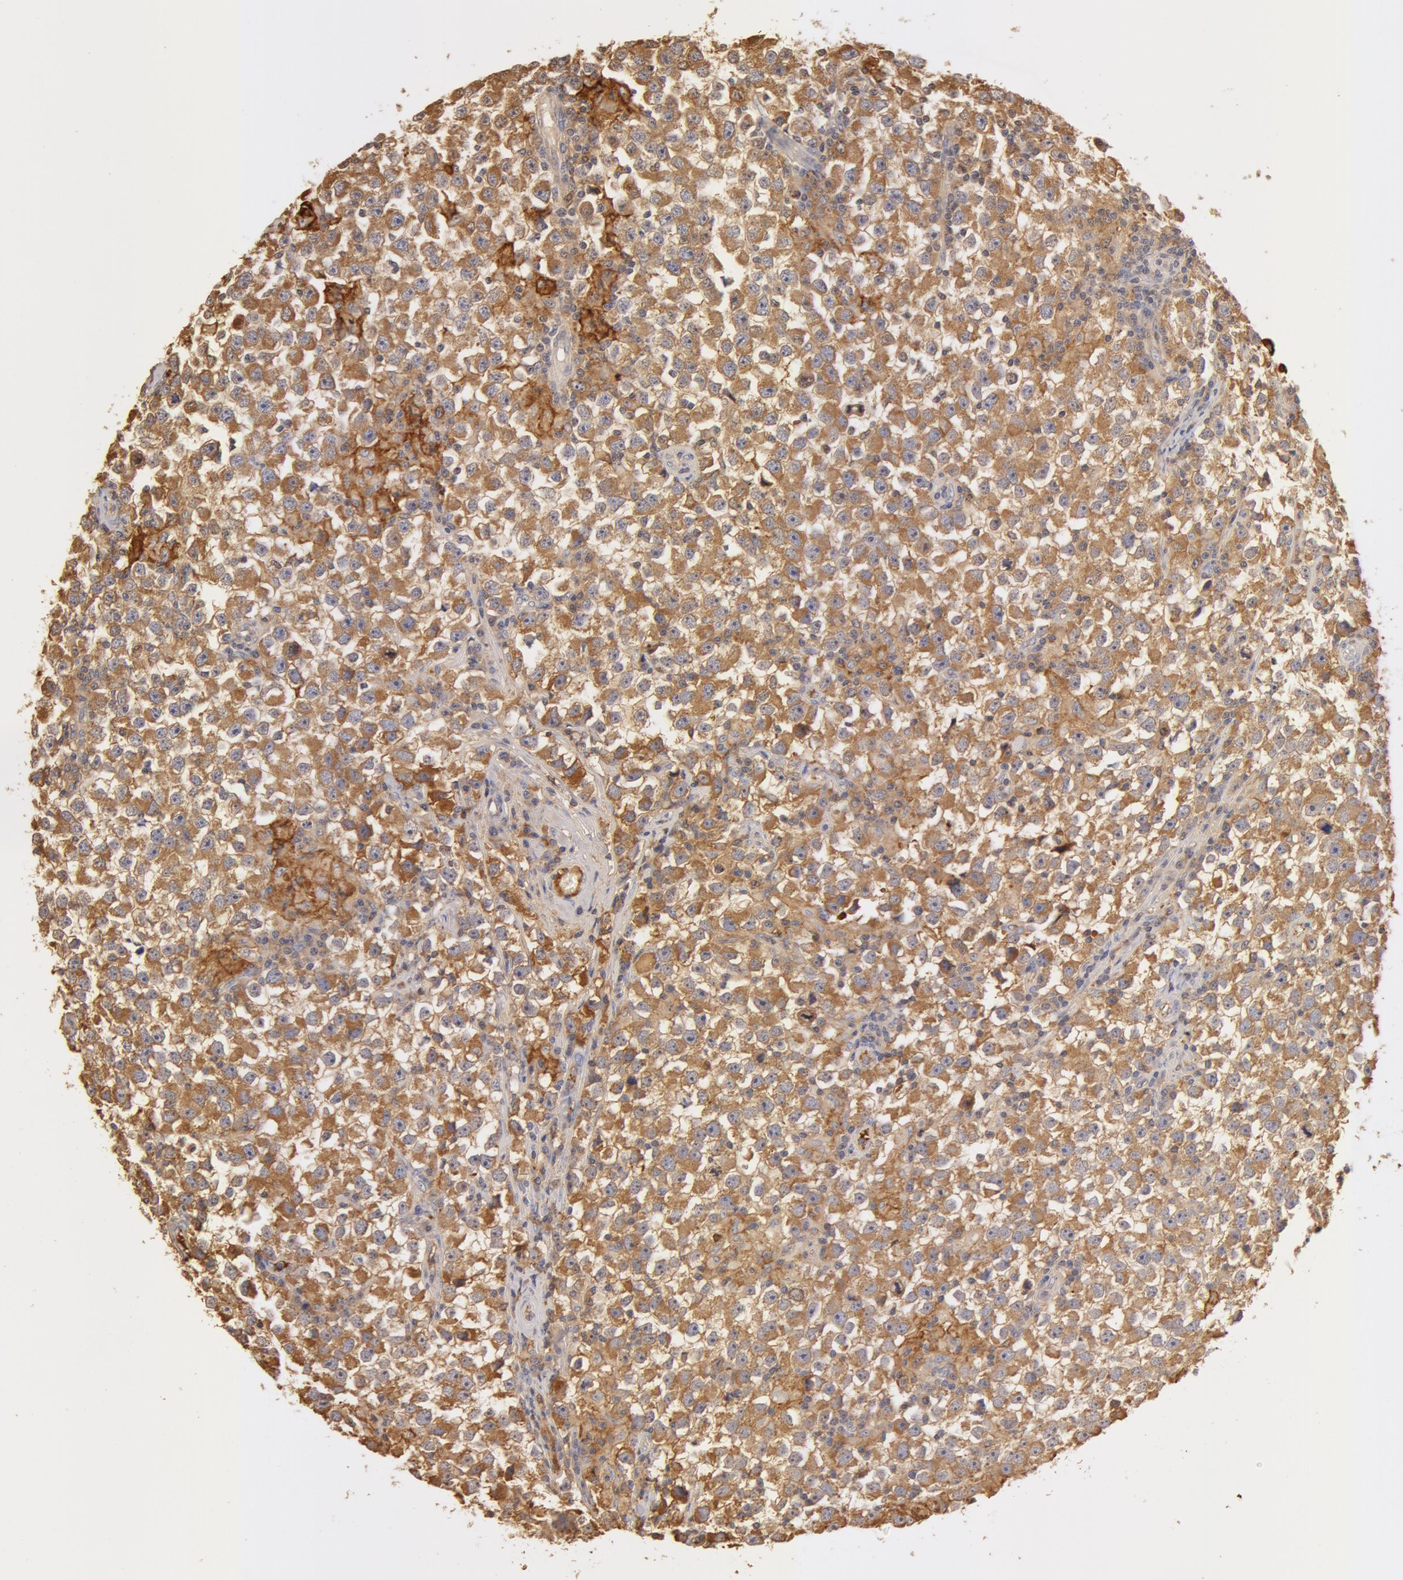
{"staining": {"intensity": "moderate", "quantity": ">75%", "location": "cytoplasmic/membranous"}, "tissue": "testis cancer", "cell_type": "Tumor cells", "image_type": "cancer", "snomed": [{"axis": "morphology", "description": "Seminoma, NOS"}, {"axis": "topography", "description": "Testis"}], "caption": "Human testis seminoma stained with a brown dye reveals moderate cytoplasmic/membranous positive staining in about >75% of tumor cells.", "gene": "TF", "patient": {"sex": "male", "age": 33}}